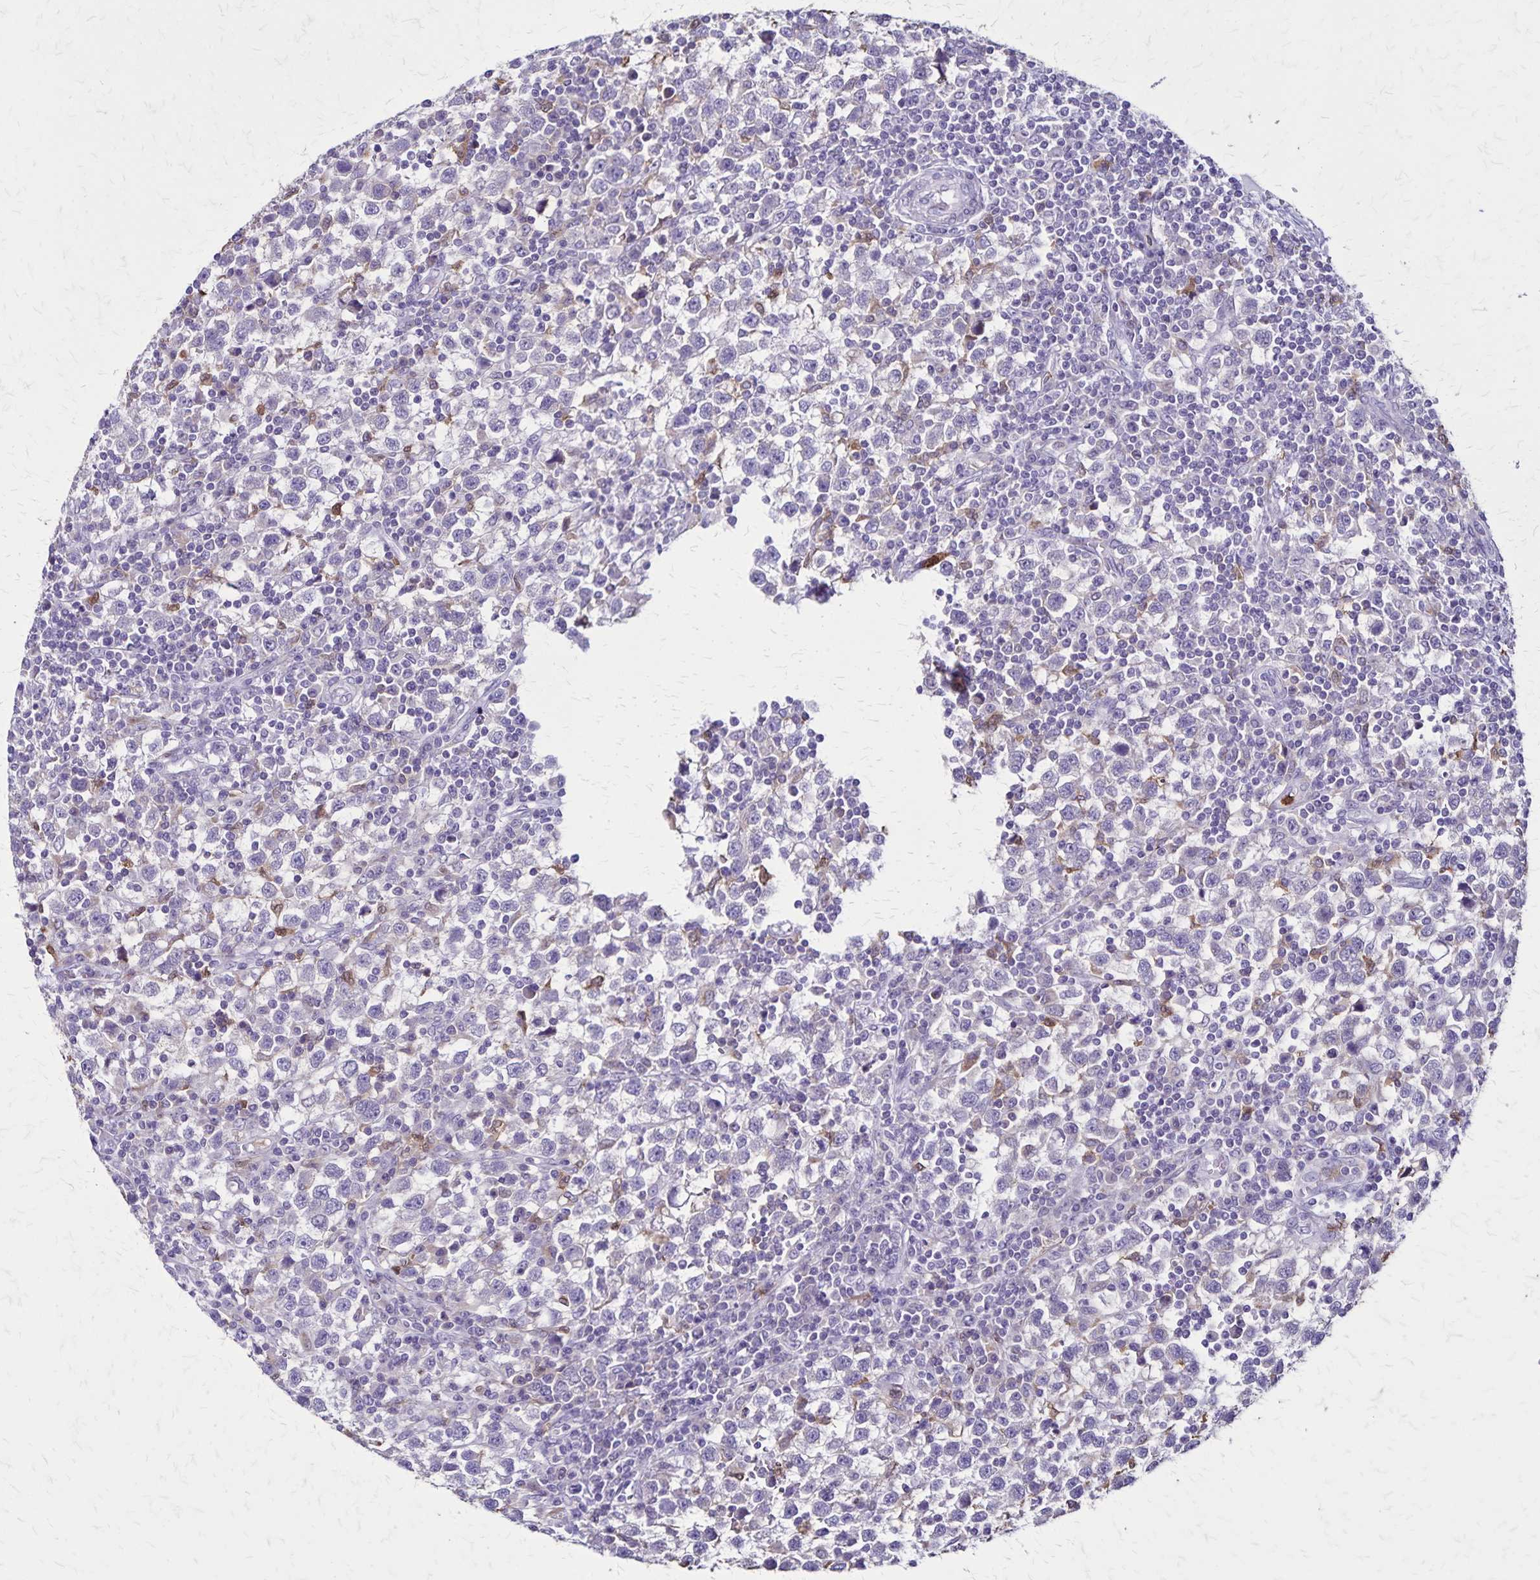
{"staining": {"intensity": "negative", "quantity": "none", "location": "none"}, "tissue": "testis cancer", "cell_type": "Tumor cells", "image_type": "cancer", "snomed": [{"axis": "morphology", "description": "Seminoma, NOS"}, {"axis": "topography", "description": "Testis"}], "caption": "Testis cancer stained for a protein using IHC shows no staining tumor cells.", "gene": "ULBP3", "patient": {"sex": "male", "age": 34}}